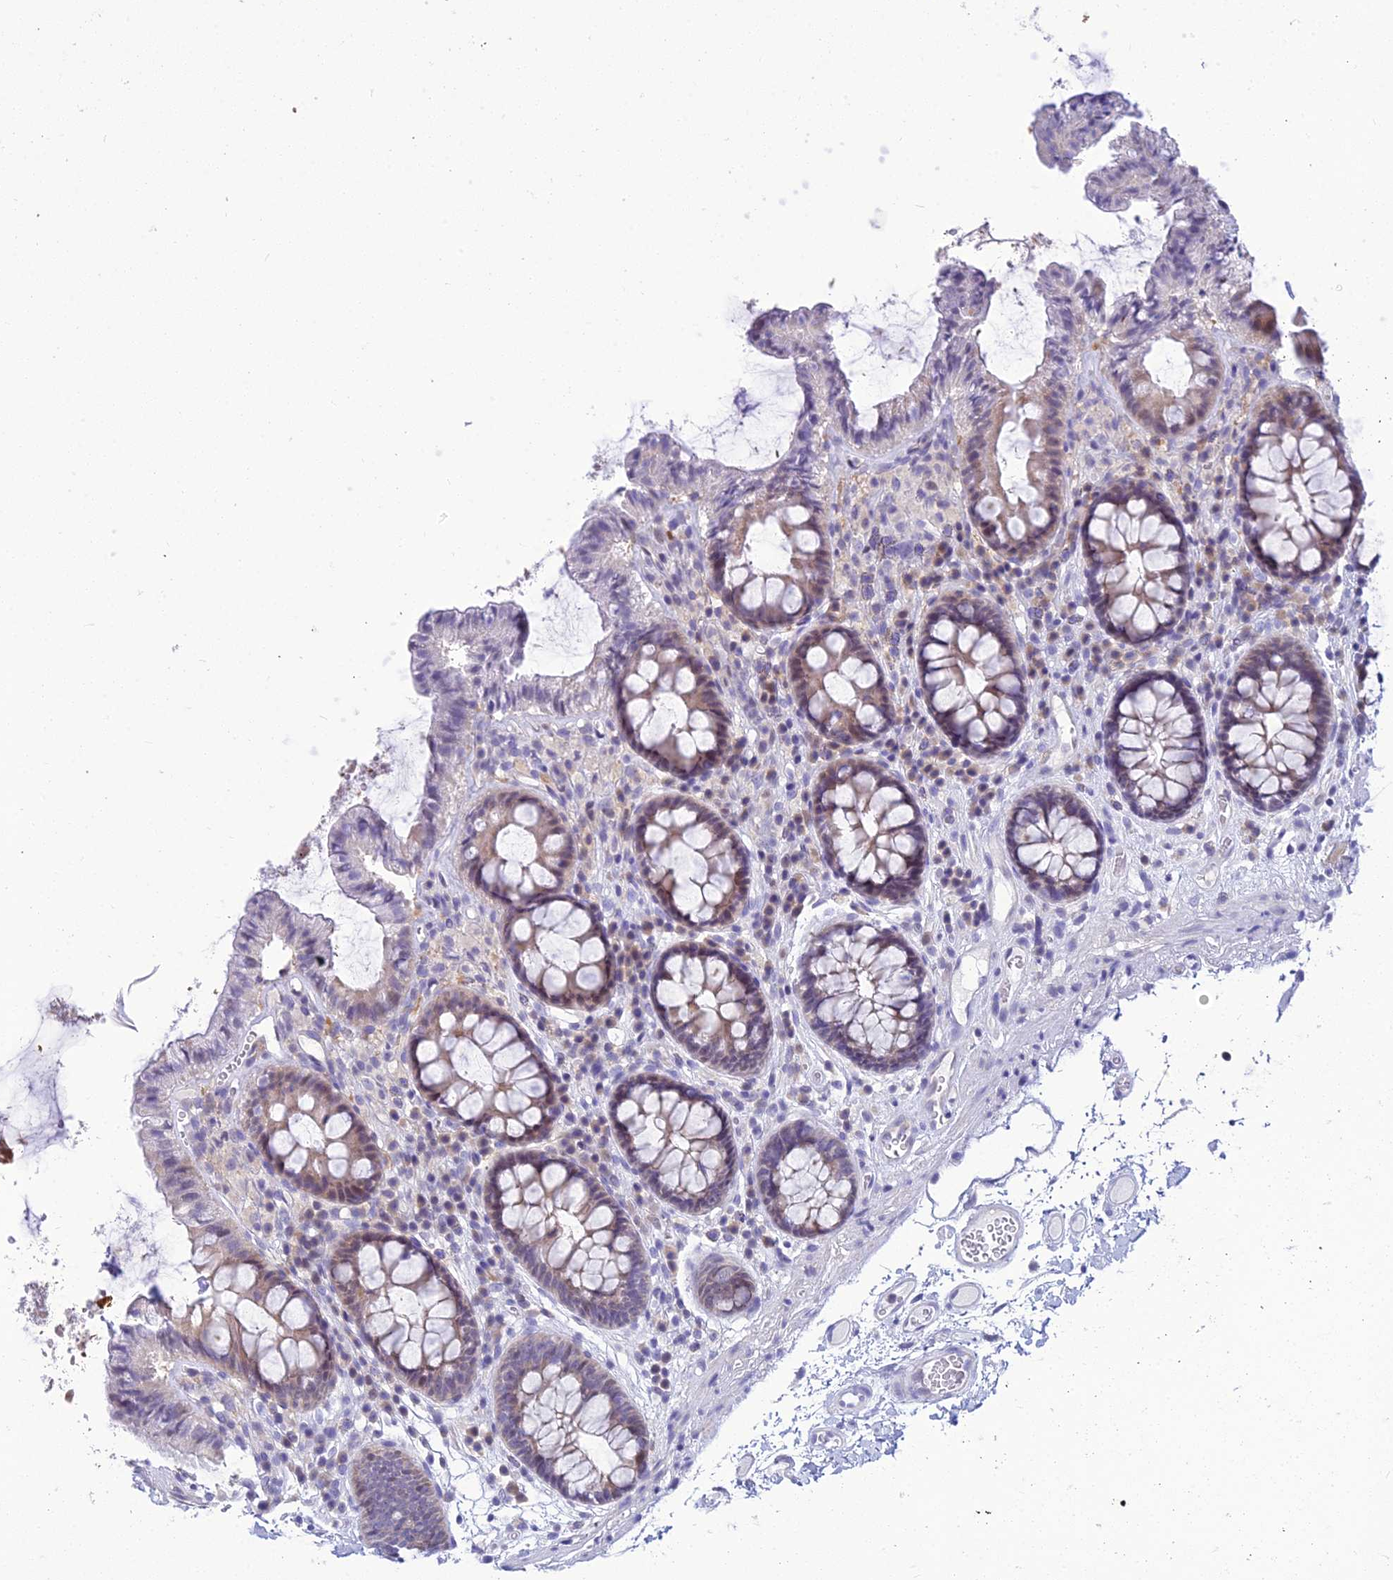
{"staining": {"intensity": "negative", "quantity": "none", "location": "none"}, "tissue": "colon", "cell_type": "Endothelial cells", "image_type": "normal", "snomed": [{"axis": "morphology", "description": "Normal tissue, NOS"}, {"axis": "topography", "description": "Colon"}], "caption": "IHC image of unremarkable human colon stained for a protein (brown), which demonstrates no positivity in endothelial cells.", "gene": "ZMIZ1", "patient": {"sex": "male", "age": 84}}